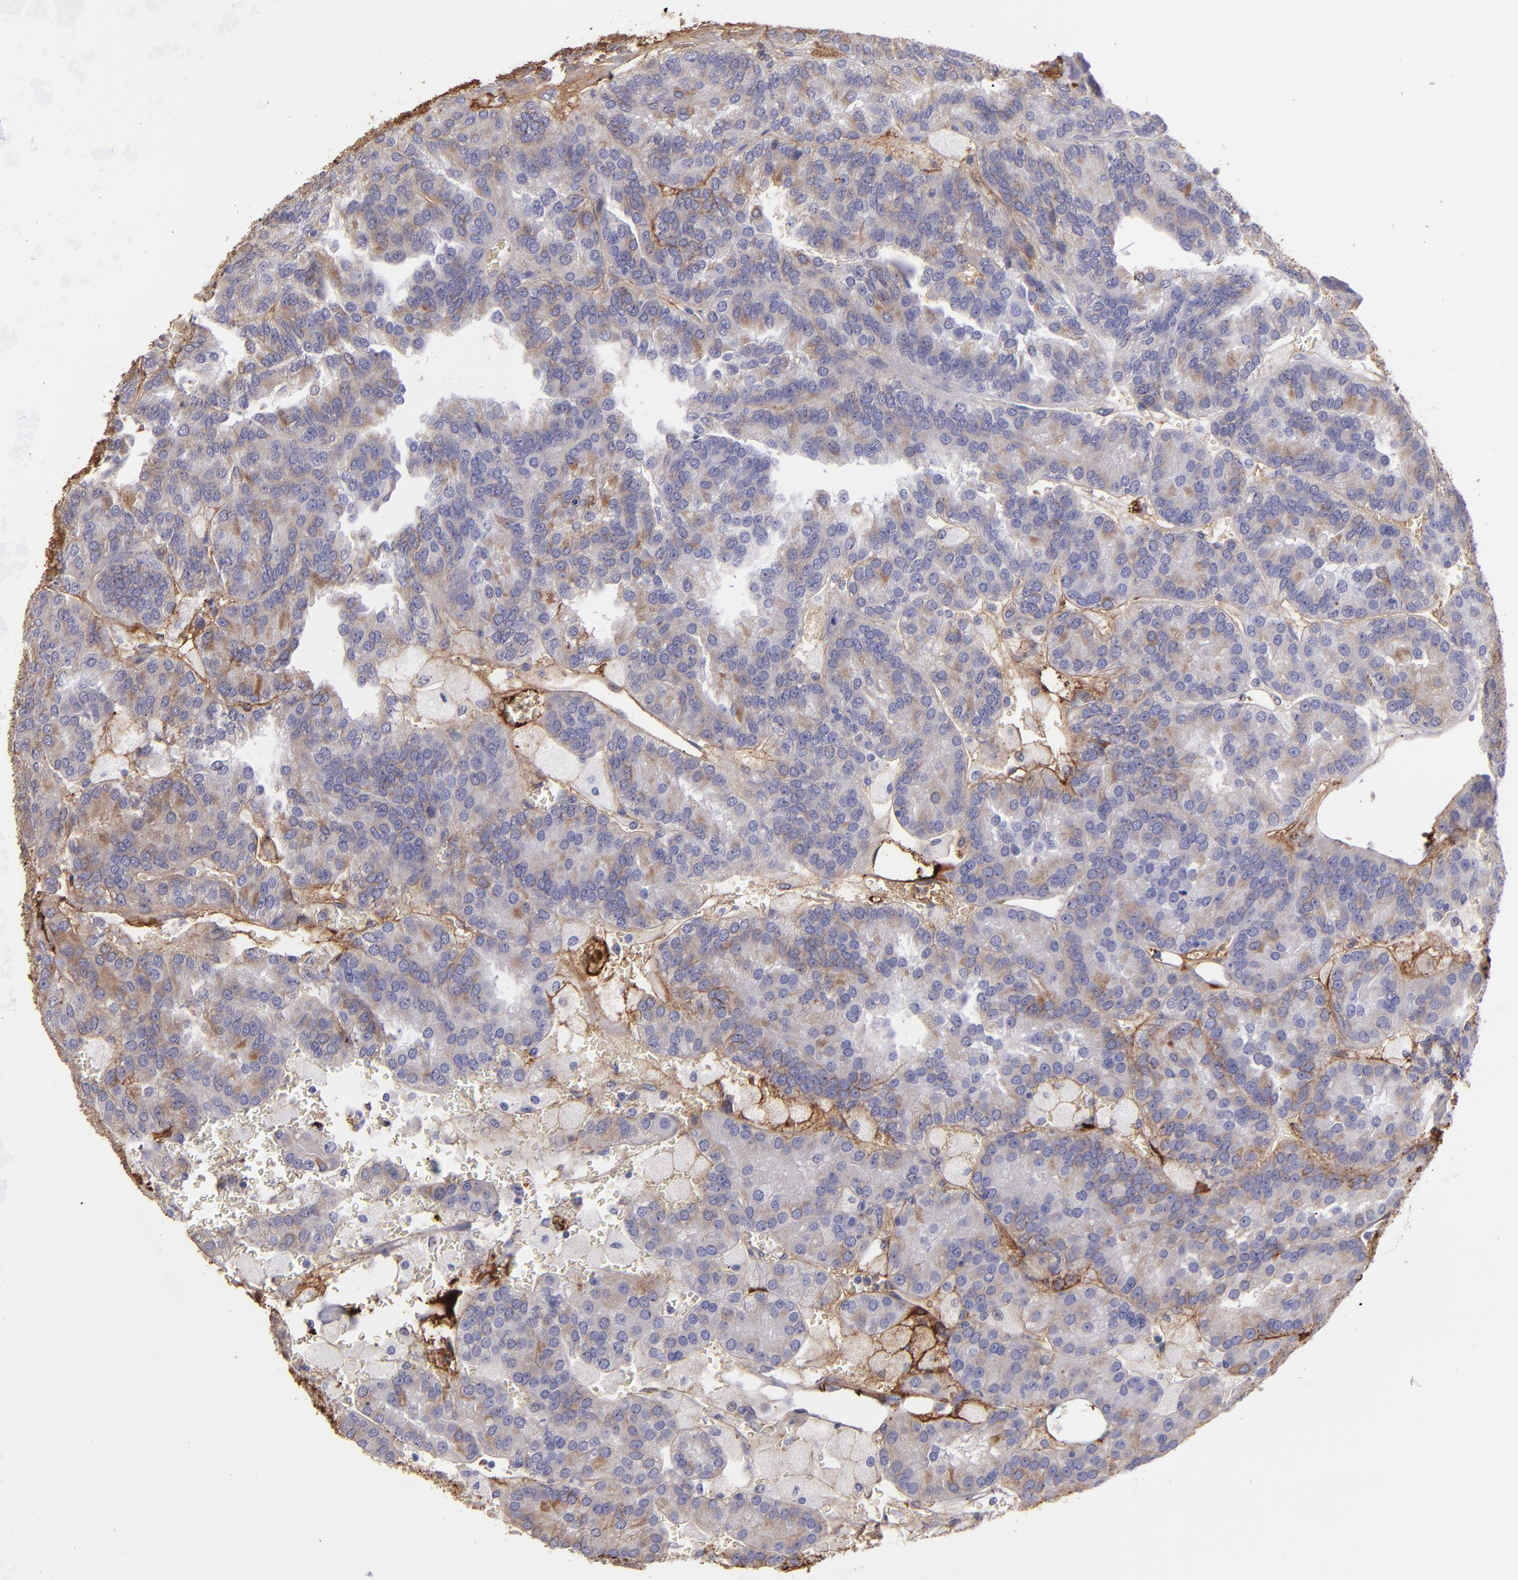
{"staining": {"intensity": "moderate", "quantity": "25%-75%", "location": "cytoplasmic/membranous"}, "tissue": "renal cancer", "cell_type": "Tumor cells", "image_type": "cancer", "snomed": [{"axis": "morphology", "description": "Adenocarcinoma, NOS"}, {"axis": "topography", "description": "Kidney"}], "caption": "High-magnification brightfield microscopy of adenocarcinoma (renal) stained with DAB (brown) and counterstained with hematoxylin (blue). tumor cells exhibit moderate cytoplasmic/membranous positivity is appreciated in about25%-75% of cells.", "gene": "FGB", "patient": {"sex": "male", "age": 46}}